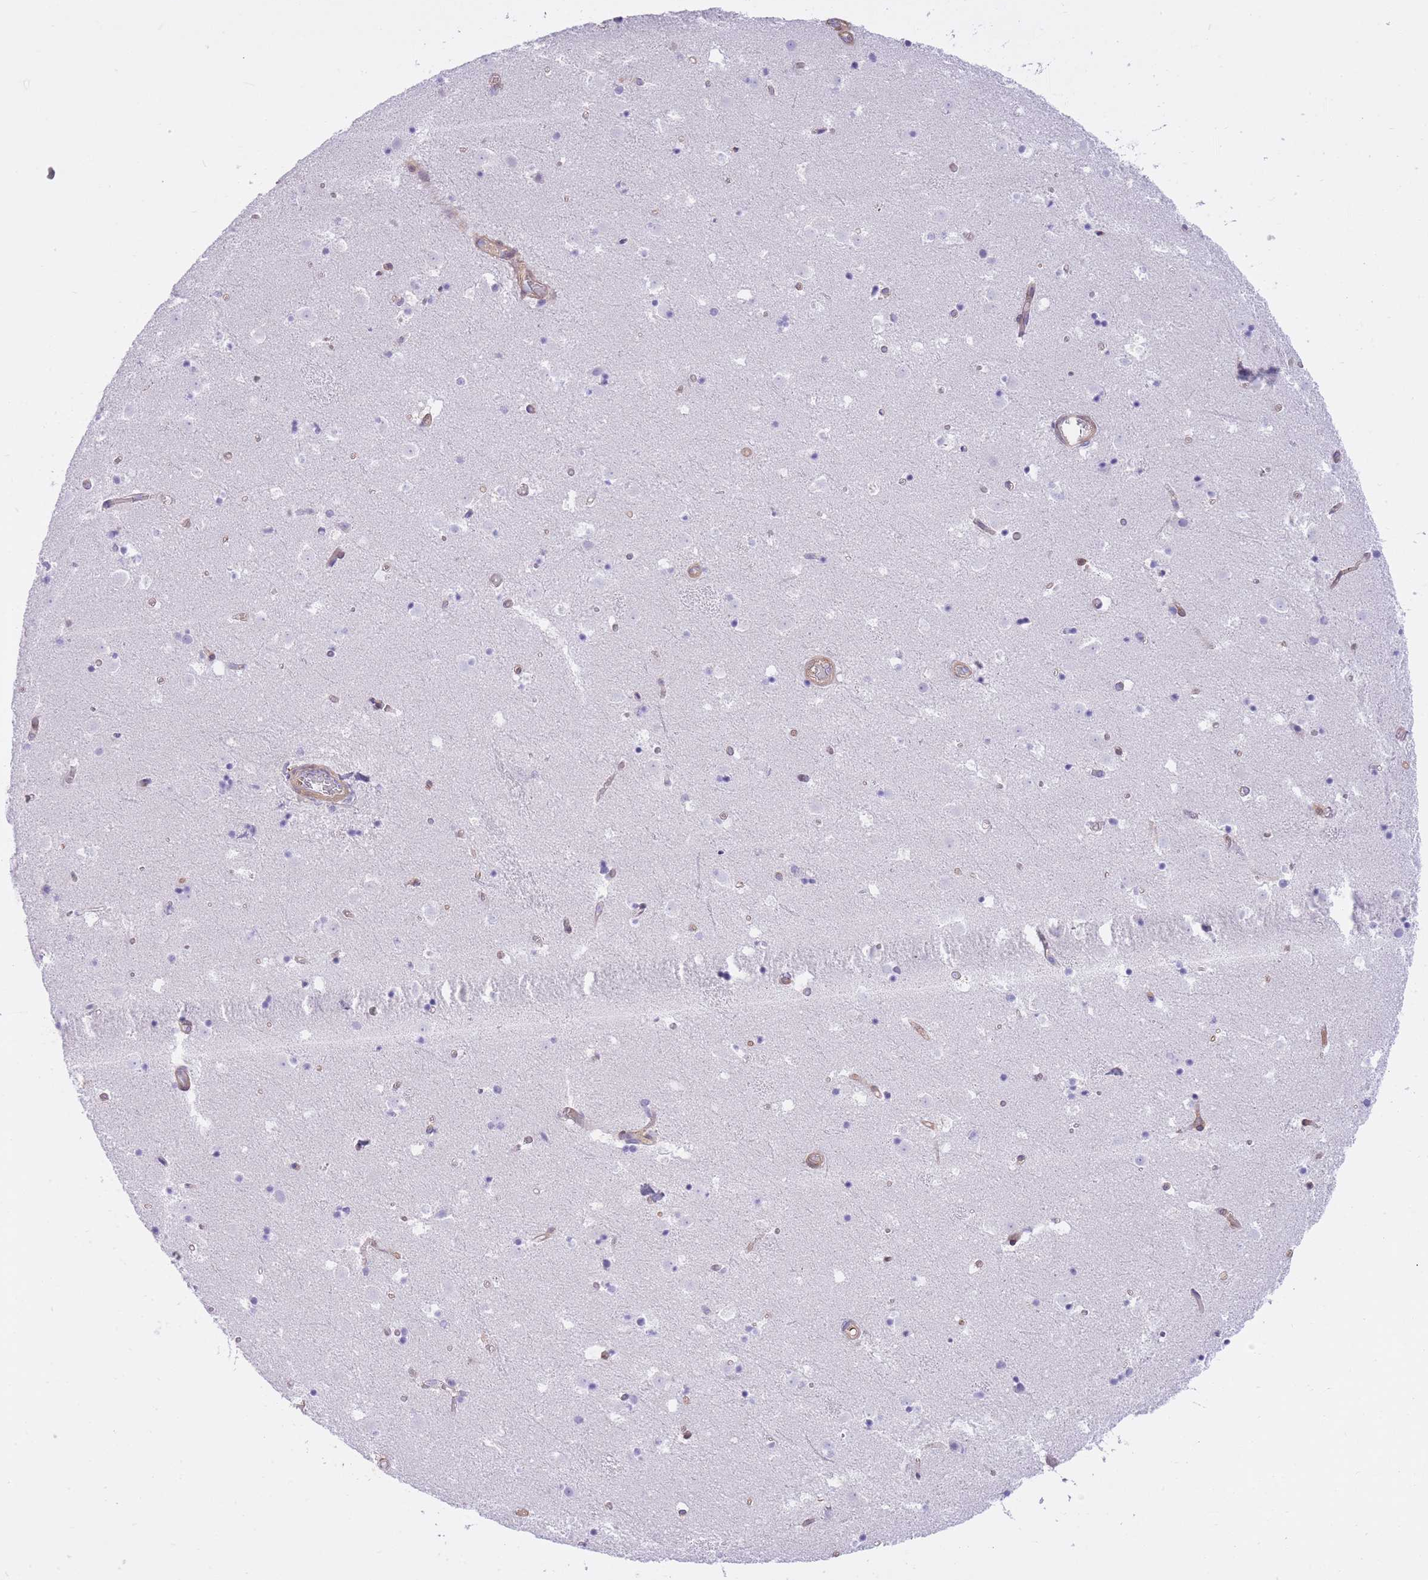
{"staining": {"intensity": "negative", "quantity": "none", "location": "none"}, "tissue": "caudate", "cell_type": "Glial cells", "image_type": "normal", "snomed": [{"axis": "morphology", "description": "Normal tissue, NOS"}, {"axis": "topography", "description": "Lateral ventricle wall"}], "caption": "Glial cells show no significant protein positivity in benign caudate.", "gene": "OR11H12", "patient": {"sex": "male", "age": 25}}